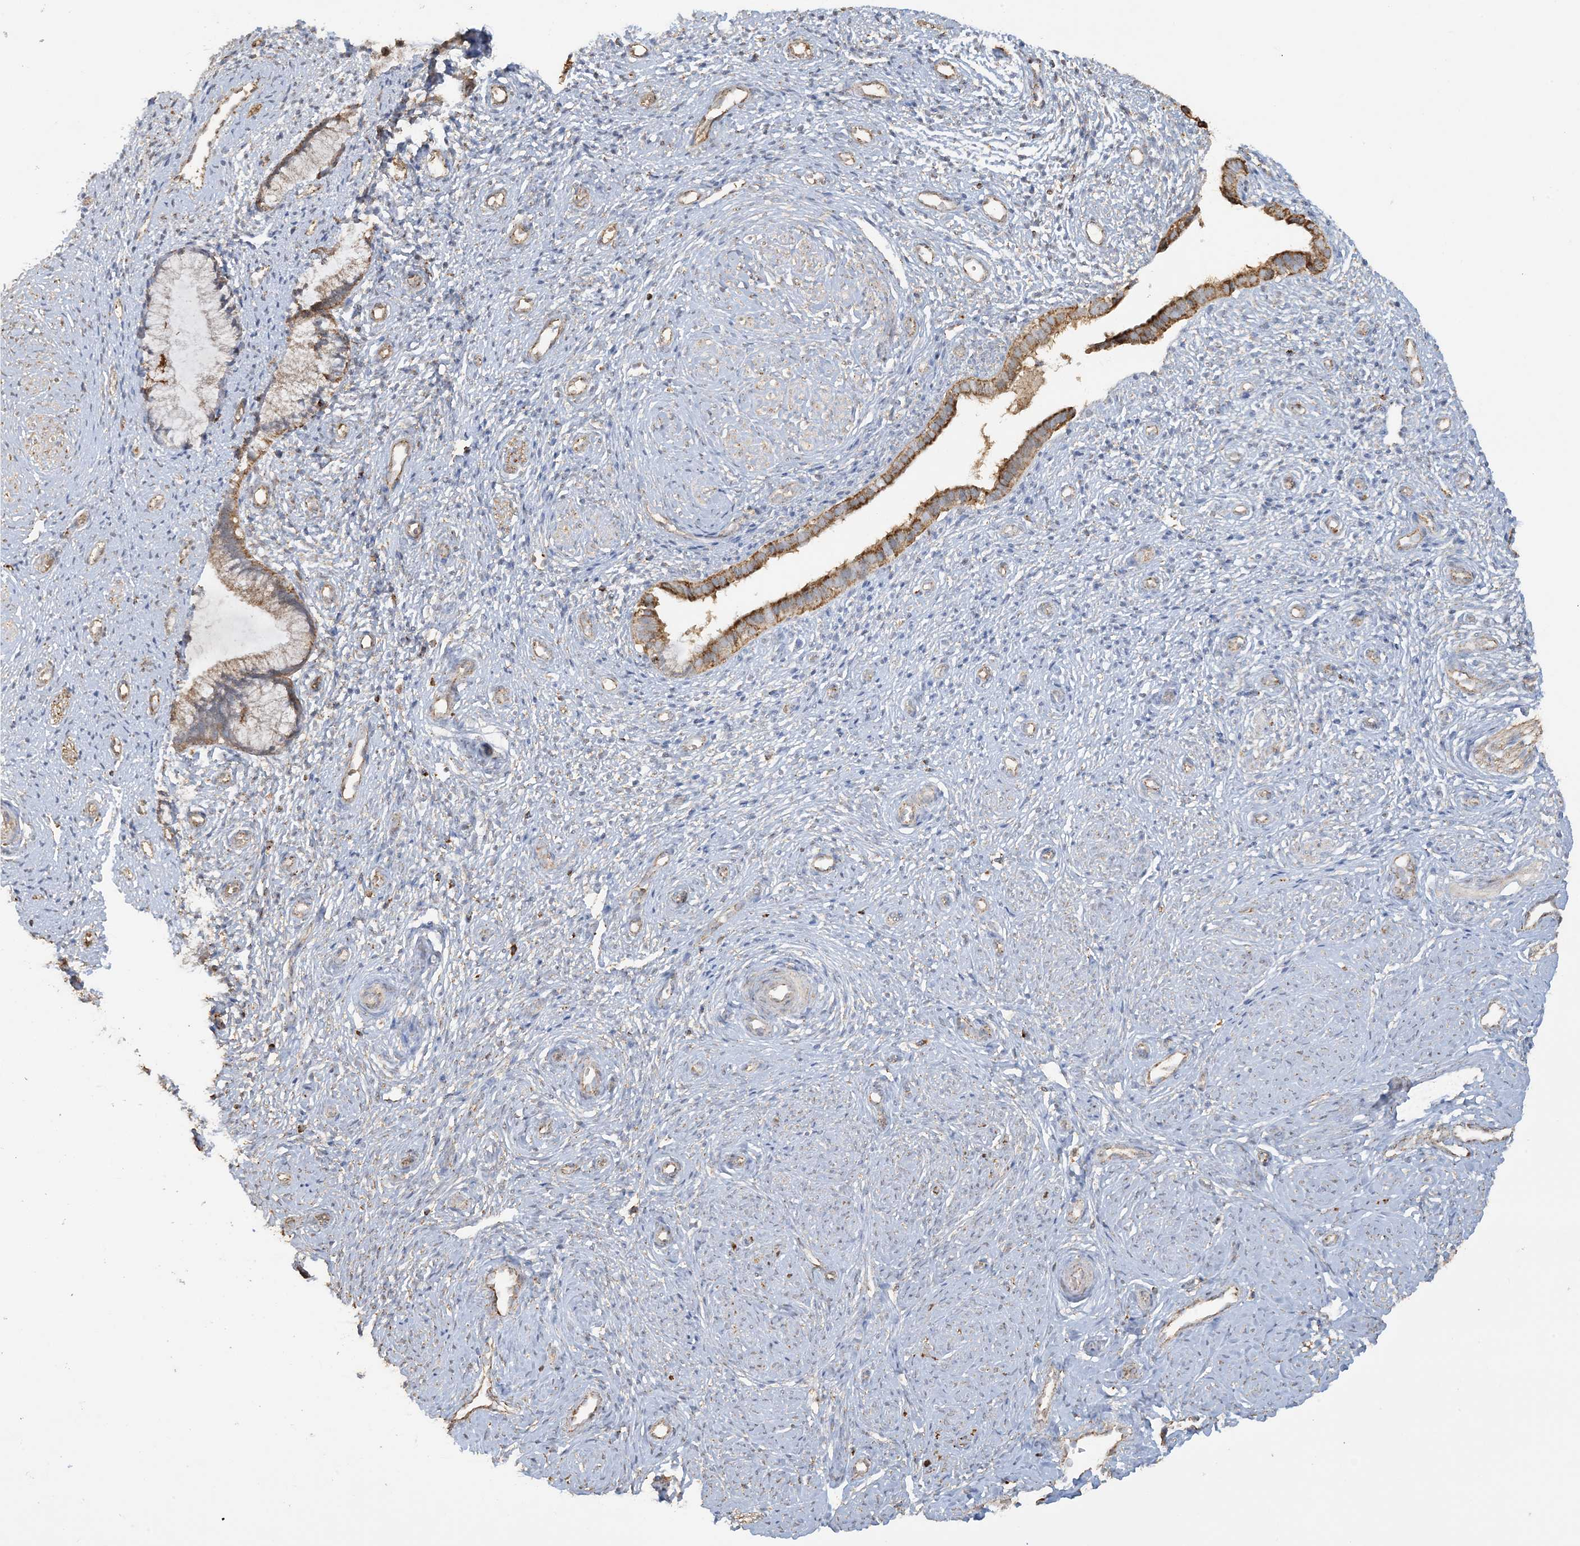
{"staining": {"intensity": "moderate", "quantity": ">75%", "location": "cytoplasmic/membranous"}, "tissue": "cervix", "cell_type": "Glandular cells", "image_type": "normal", "snomed": [{"axis": "morphology", "description": "Normal tissue, NOS"}, {"axis": "topography", "description": "Cervix"}], "caption": "Brown immunohistochemical staining in unremarkable cervix reveals moderate cytoplasmic/membranous positivity in approximately >75% of glandular cells.", "gene": "AGA", "patient": {"sex": "female", "age": 27}}